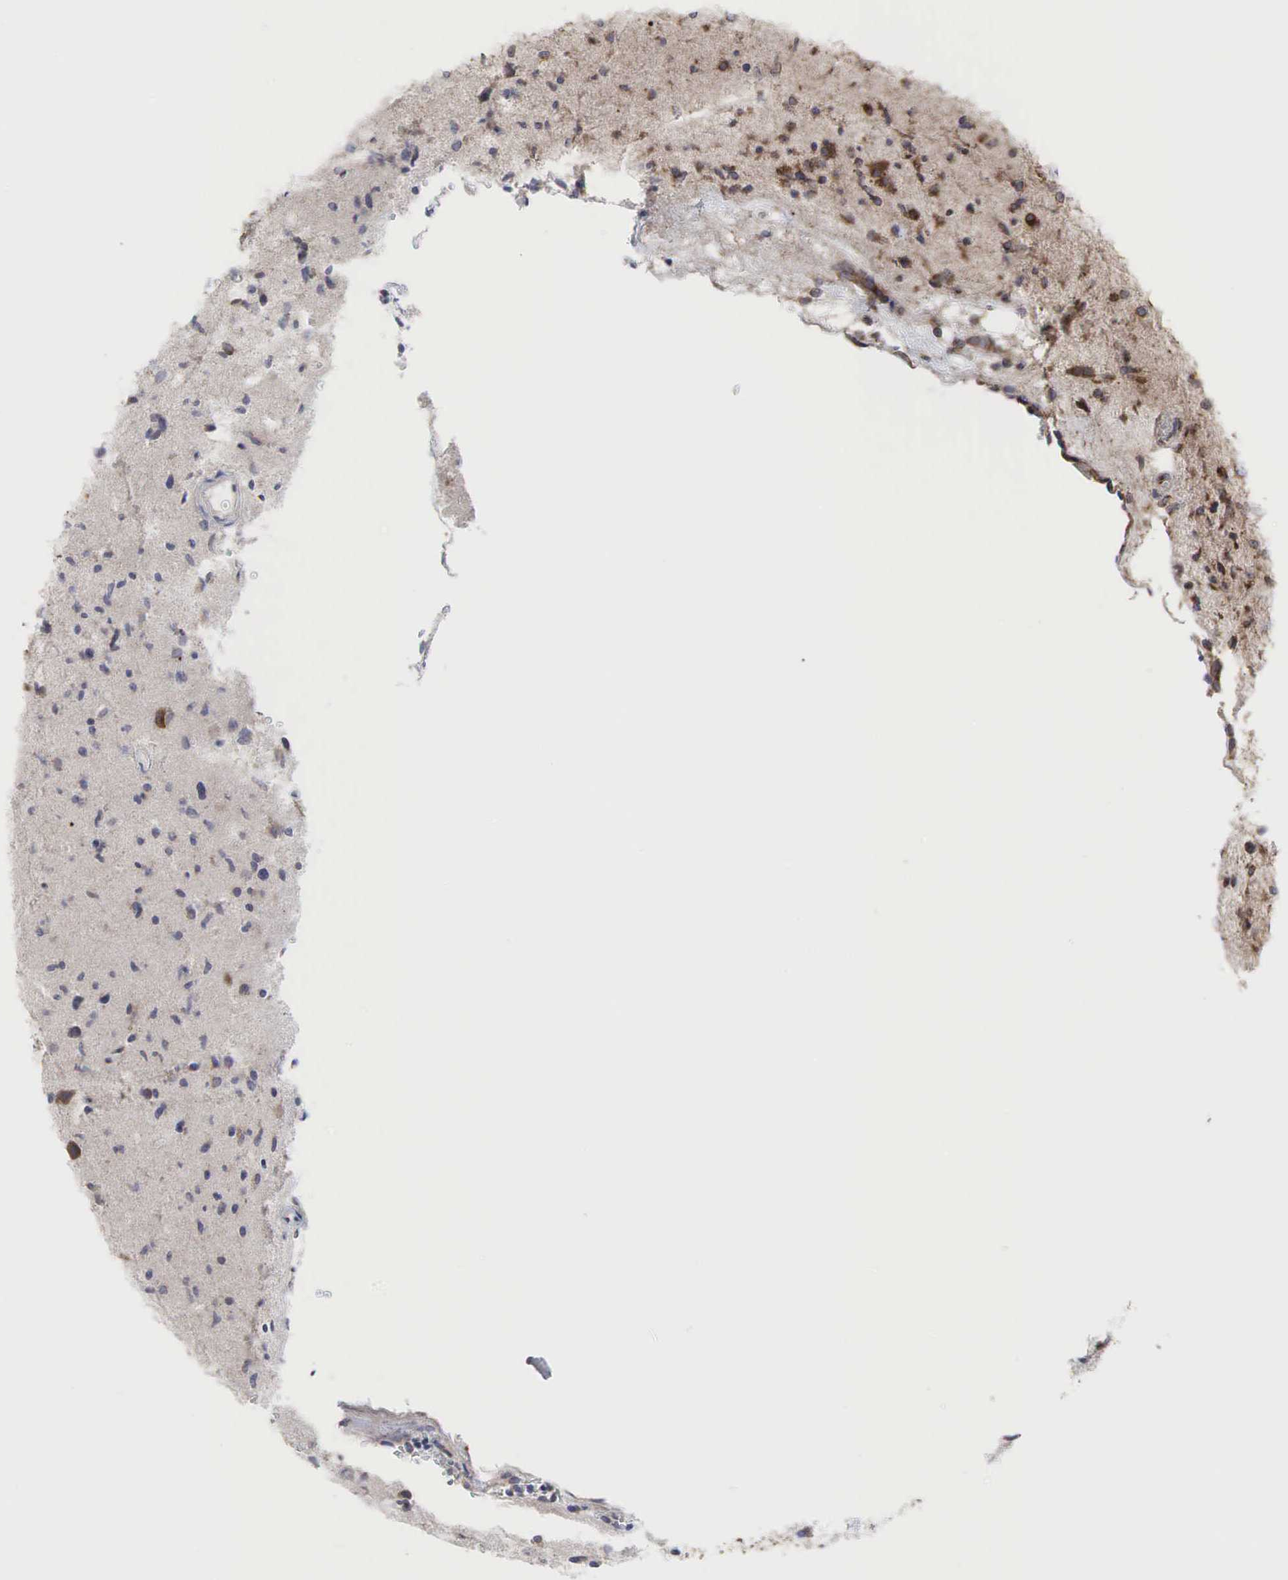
{"staining": {"intensity": "moderate", "quantity": ">75%", "location": "cytoplasmic/membranous"}, "tissue": "glioma", "cell_type": "Tumor cells", "image_type": "cancer", "snomed": [{"axis": "morphology", "description": "Glioma, malignant, Low grade"}, {"axis": "topography", "description": "Brain"}], "caption": "This image reveals immunohistochemistry (IHC) staining of human malignant low-grade glioma, with medium moderate cytoplasmic/membranous positivity in about >75% of tumor cells.", "gene": "PABPC5", "patient": {"sex": "female", "age": 46}}